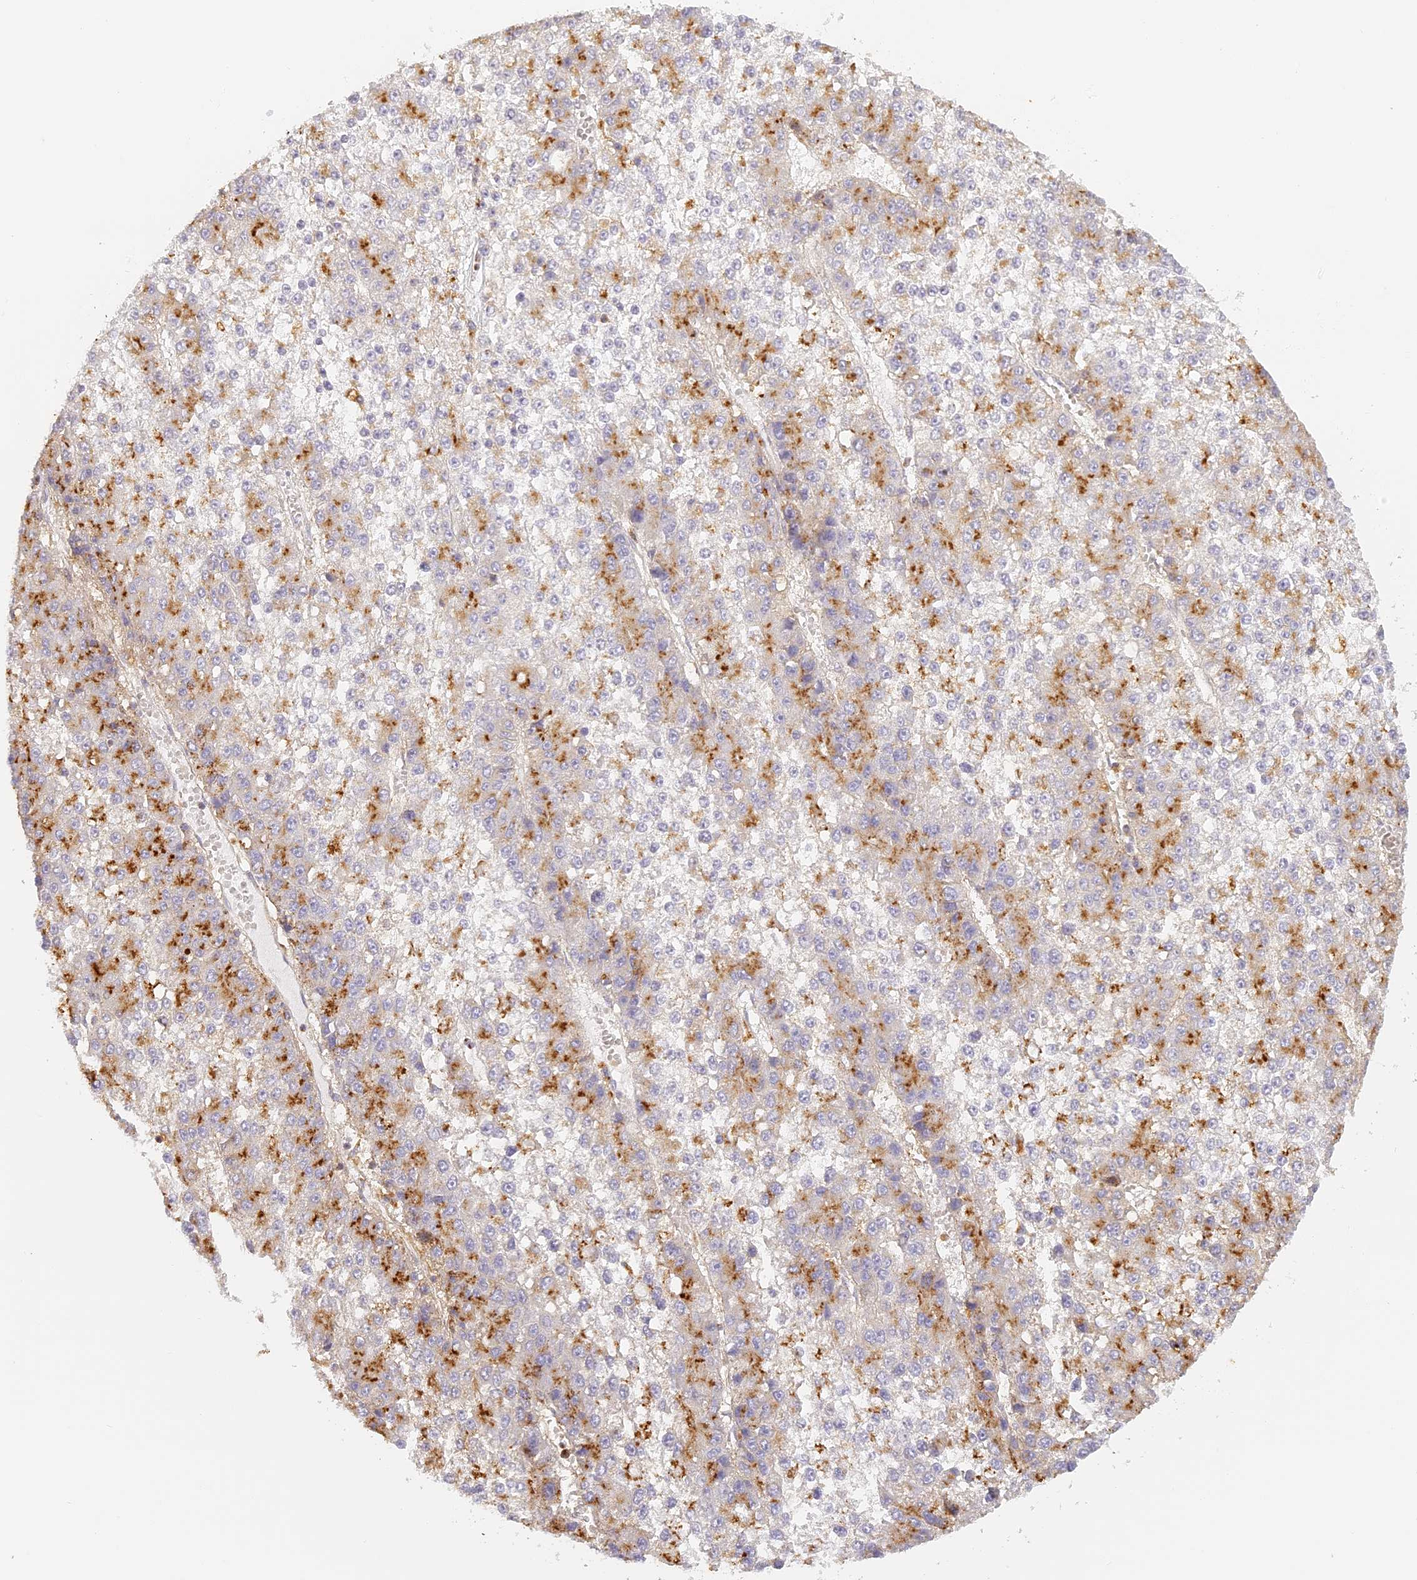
{"staining": {"intensity": "moderate", "quantity": "25%-75%", "location": "cytoplasmic/membranous"}, "tissue": "liver cancer", "cell_type": "Tumor cells", "image_type": "cancer", "snomed": [{"axis": "morphology", "description": "Carcinoma, Hepatocellular, NOS"}, {"axis": "topography", "description": "Liver"}], "caption": "Immunohistochemistry (IHC) of human hepatocellular carcinoma (liver) demonstrates medium levels of moderate cytoplasmic/membranous positivity in approximately 25%-75% of tumor cells. The protein is stained brown, and the nuclei are stained in blue (DAB IHC with brightfield microscopy, high magnification).", "gene": "LAMP2", "patient": {"sex": "female", "age": 73}}